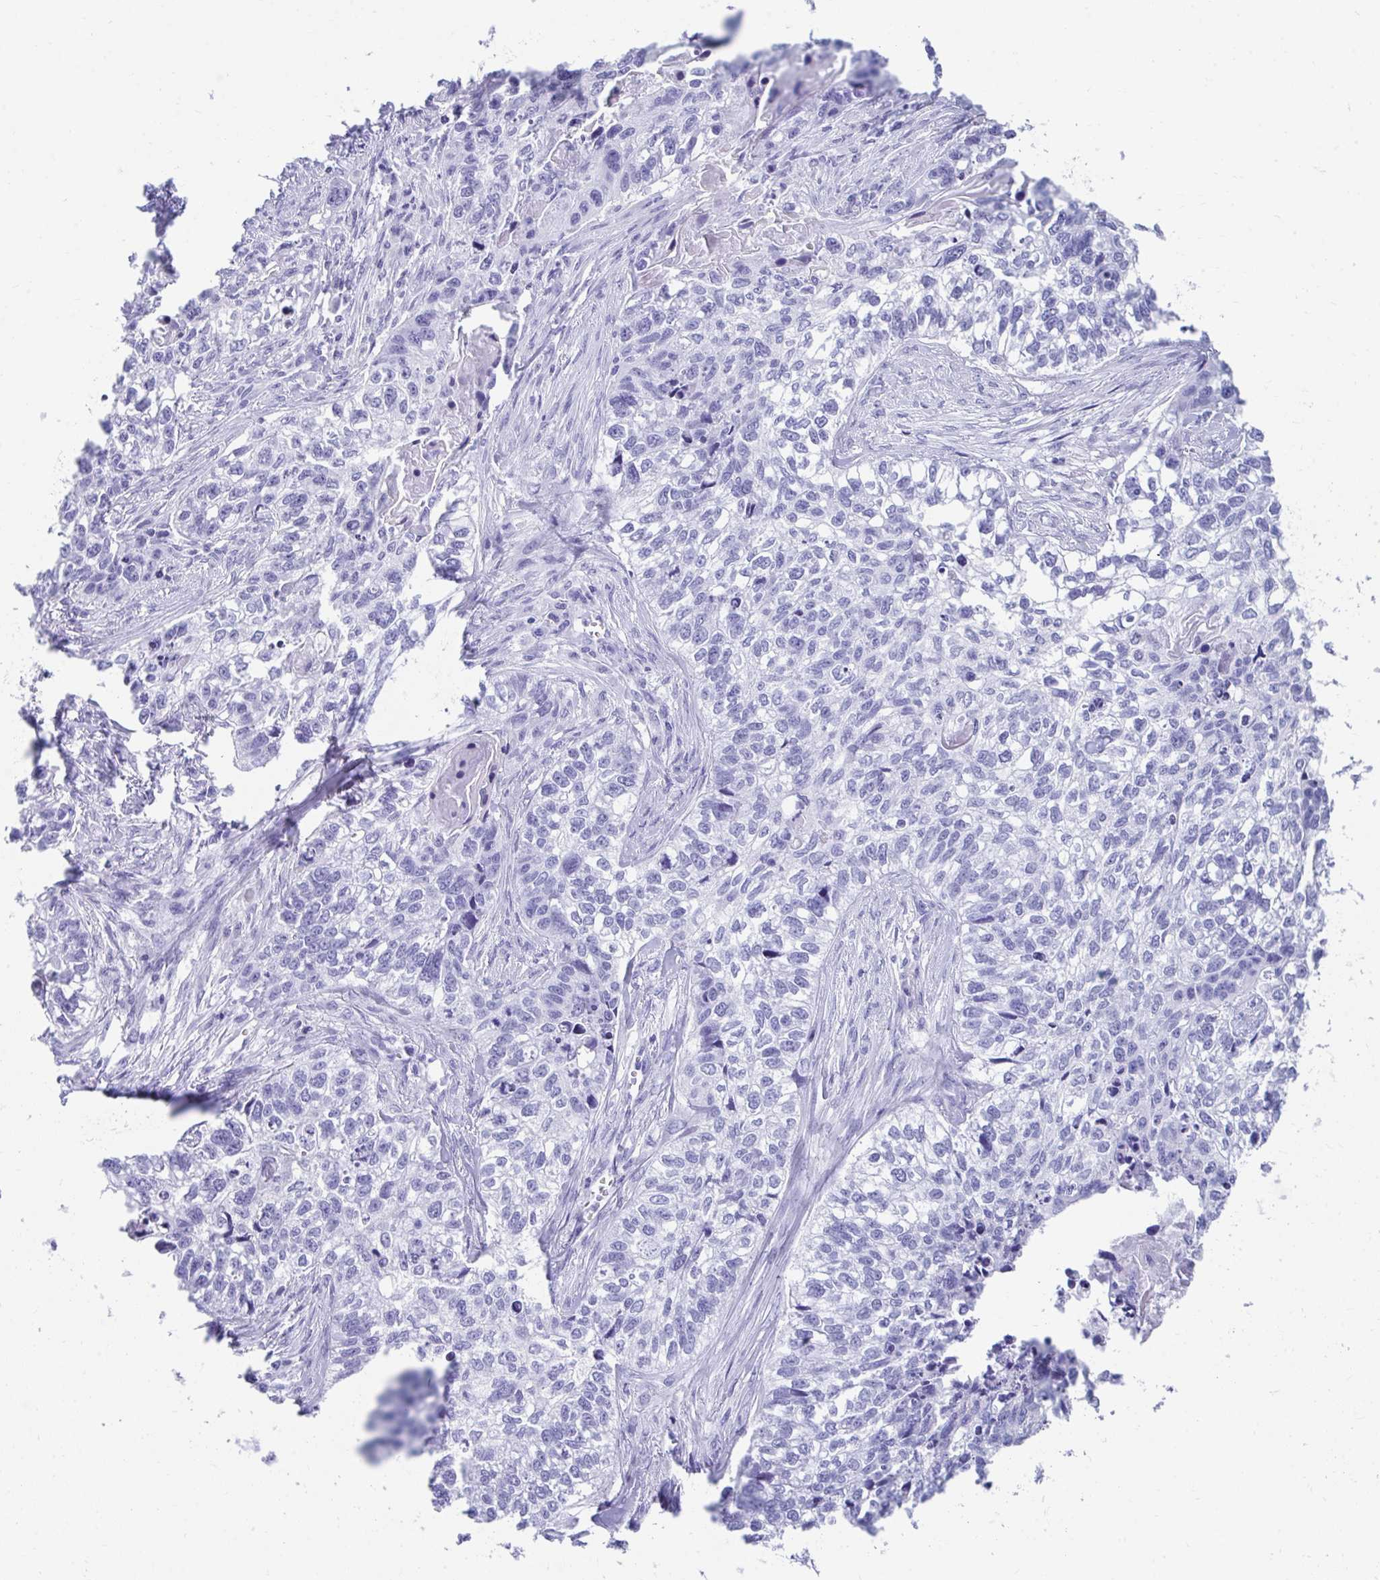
{"staining": {"intensity": "negative", "quantity": "none", "location": "none"}, "tissue": "lung cancer", "cell_type": "Tumor cells", "image_type": "cancer", "snomed": [{"axis": "morphology", "description": "Squamous cell carcinoma, NOS"}, {"axis": "topography", "description": "Lung"}], "caption": "This is an immunohistochemistry (IHC) image of human lung cancer. There is no expression in tumor cells.", "gene": "HGD", "patient": {"sex": "male", "age": 74}}